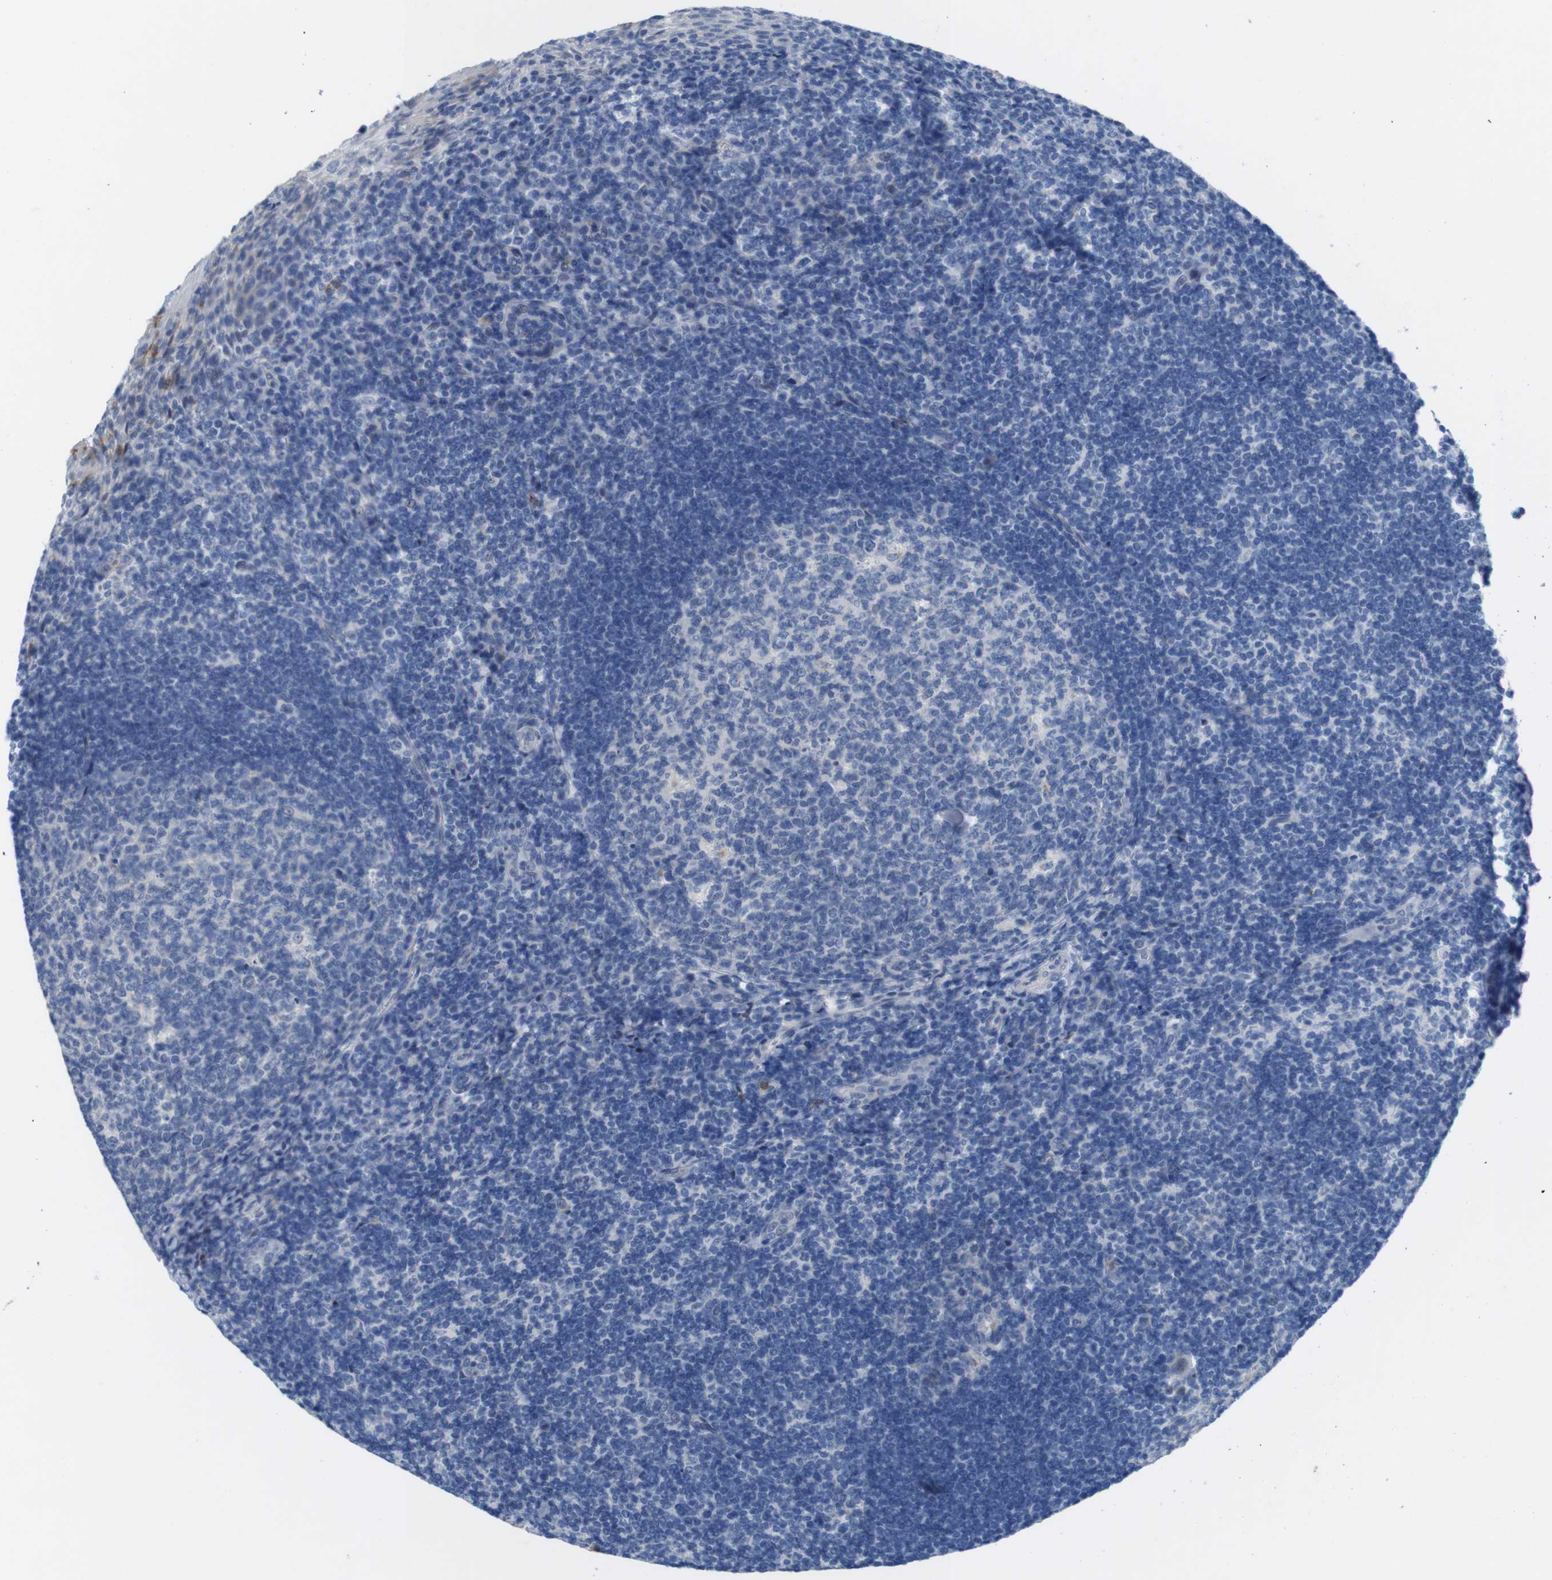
{"staining": {"intensity": "negative", "quantity": "none", "location": "none"}, "tissue": "tonsil", "cell_type": "Germinal center cells", "image_type": "normal", "snomed": [{"axis": "morphology", "description": "Normal tissue, NOS"}, {"axis": "topography", "description": "Tonsil"}], "caption": "The histopathology image shows no significant staining in germinal center cells of tonsil.", "gene": "C1RL", "patient": {"sex": "male", "age": 37}}